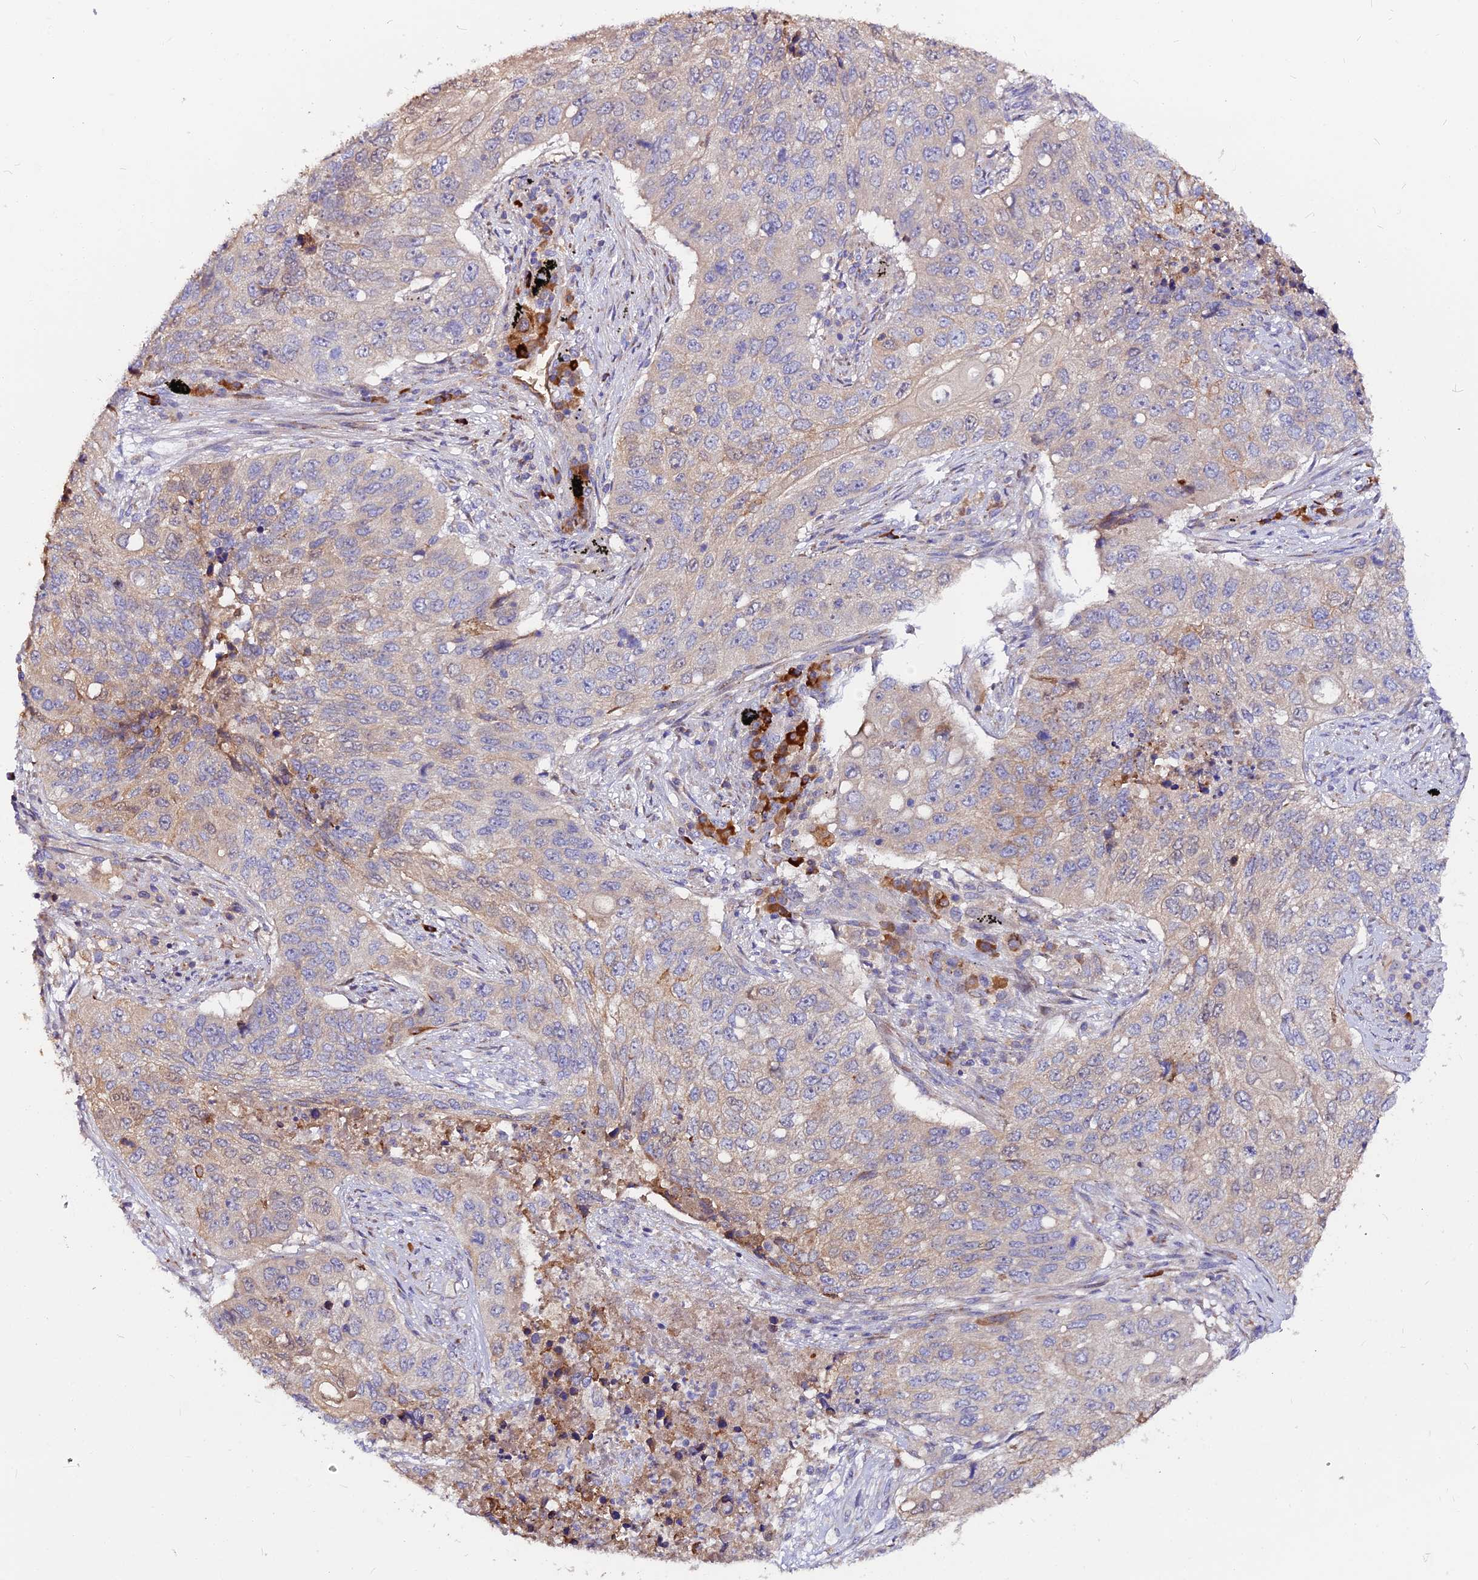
{"staining": {"intensity": "weak", "quantity": "<25%", "location": "cytoplasmic/membranous"}, "tissue": "lung cancer", "cell_type": "Tumor cells", "image_type": "cancer", "snomed": [{"axis": "morphology", "description": "Squamous cell carcinoma, NOS"}, {"axis": "topography", "description": "Lung"}], "caption": "Photomicrograph shows no protein positivity in tumor cells of squamous cell carcinoma (lung) tissue. (Stains: DAB immunohistochemistry with hematoxylin counter stain, Microscopy: brightfield microscopy at high magnification).", "gene": "DENND2D", "patient": {"sex": "female", "age": 63}}